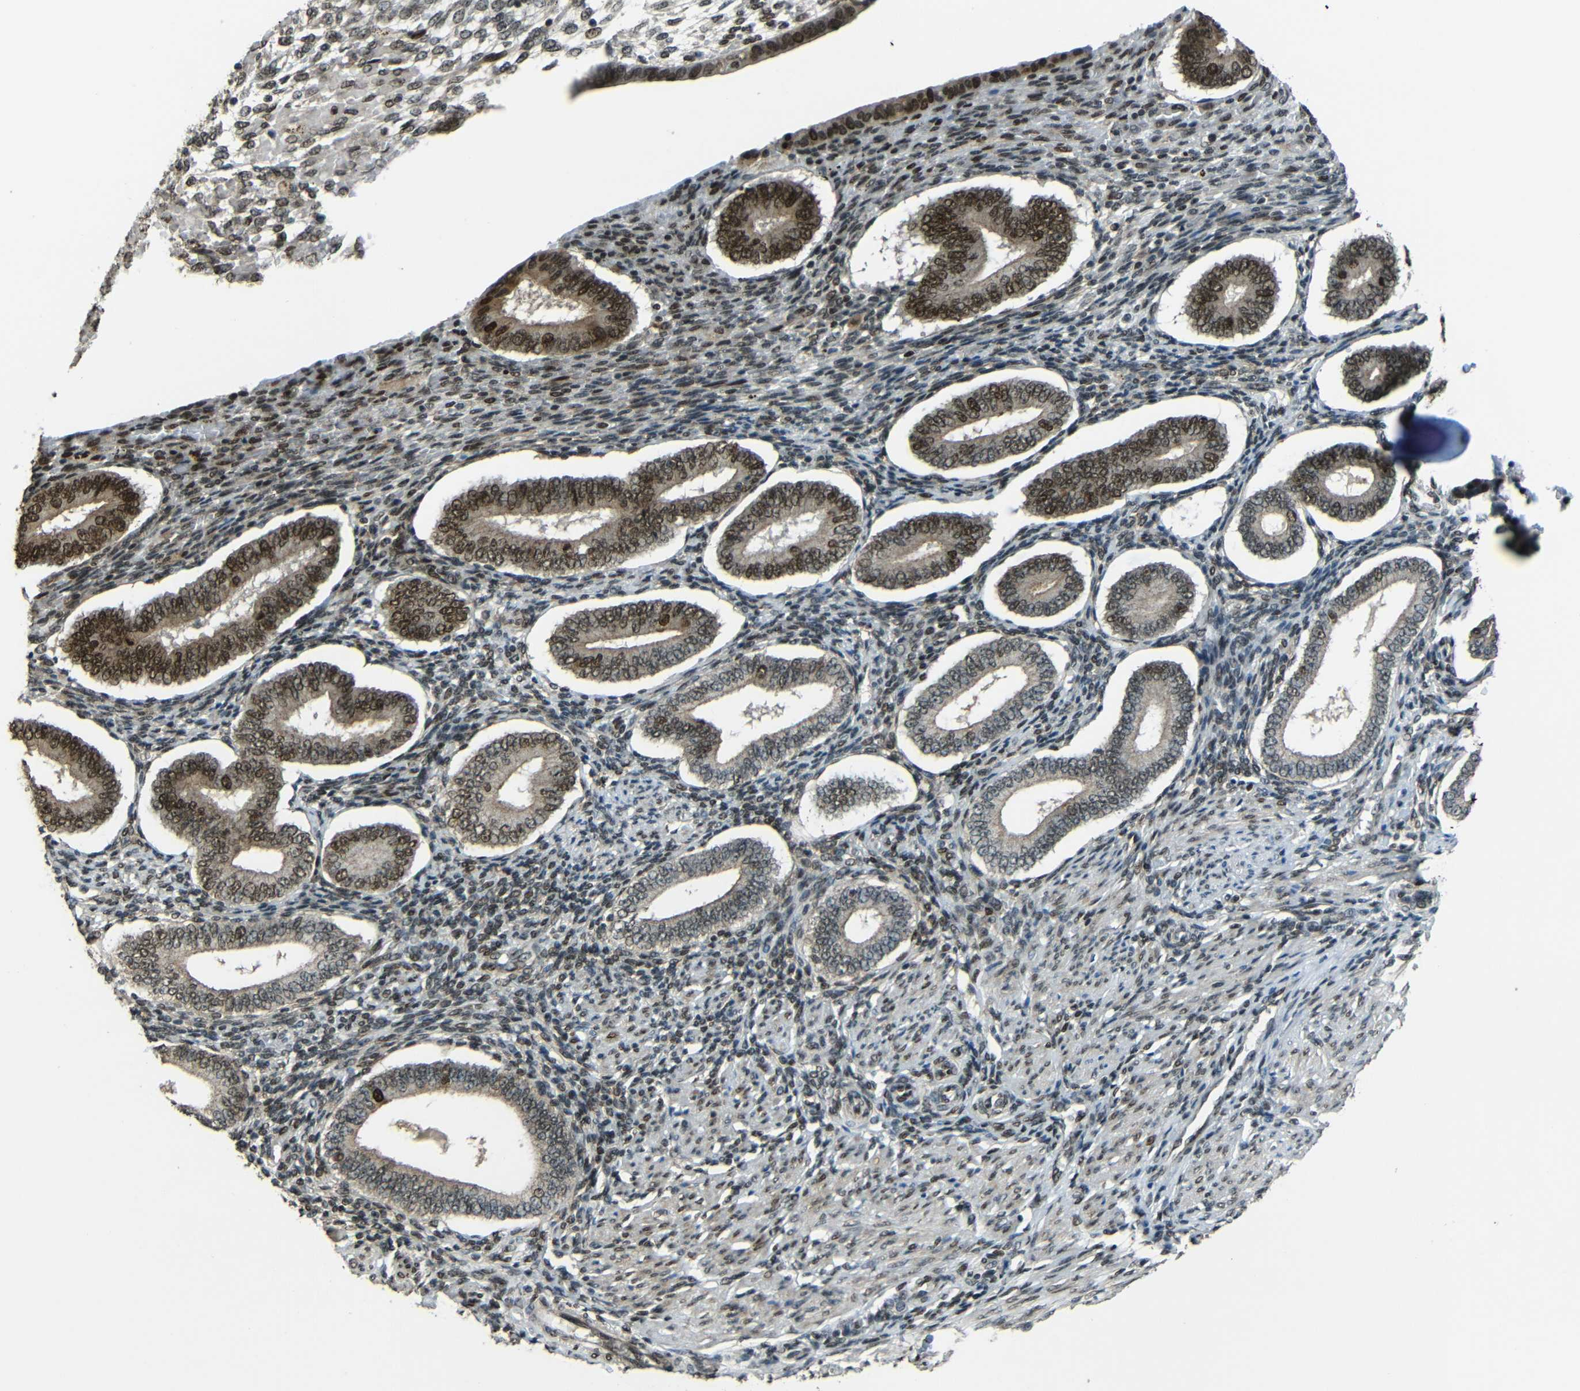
{"staining": {"intensity": "moderate", "quantity": ">75%", "location": "cytoplasmic/membranous"}, "tissue": "endometrium", "cell_type": "Cells in endometrial stroma", "image_type": "normal", "snomed": [{"axis": "morphology", "description": "Normal tissue, NOS"}, {"axis": "topography", "description": "Endometrium"}], "caption": "DAB (3,3'-diaminobenzidine) immunohistochemical staining of benign endometrium exhibits moderate cytoplasmic/membranous protein expression in approximately >75% of cells in endometrial stroma.", "gene": "PSIP1", "patient": {"sex": "female", "age": 42}}